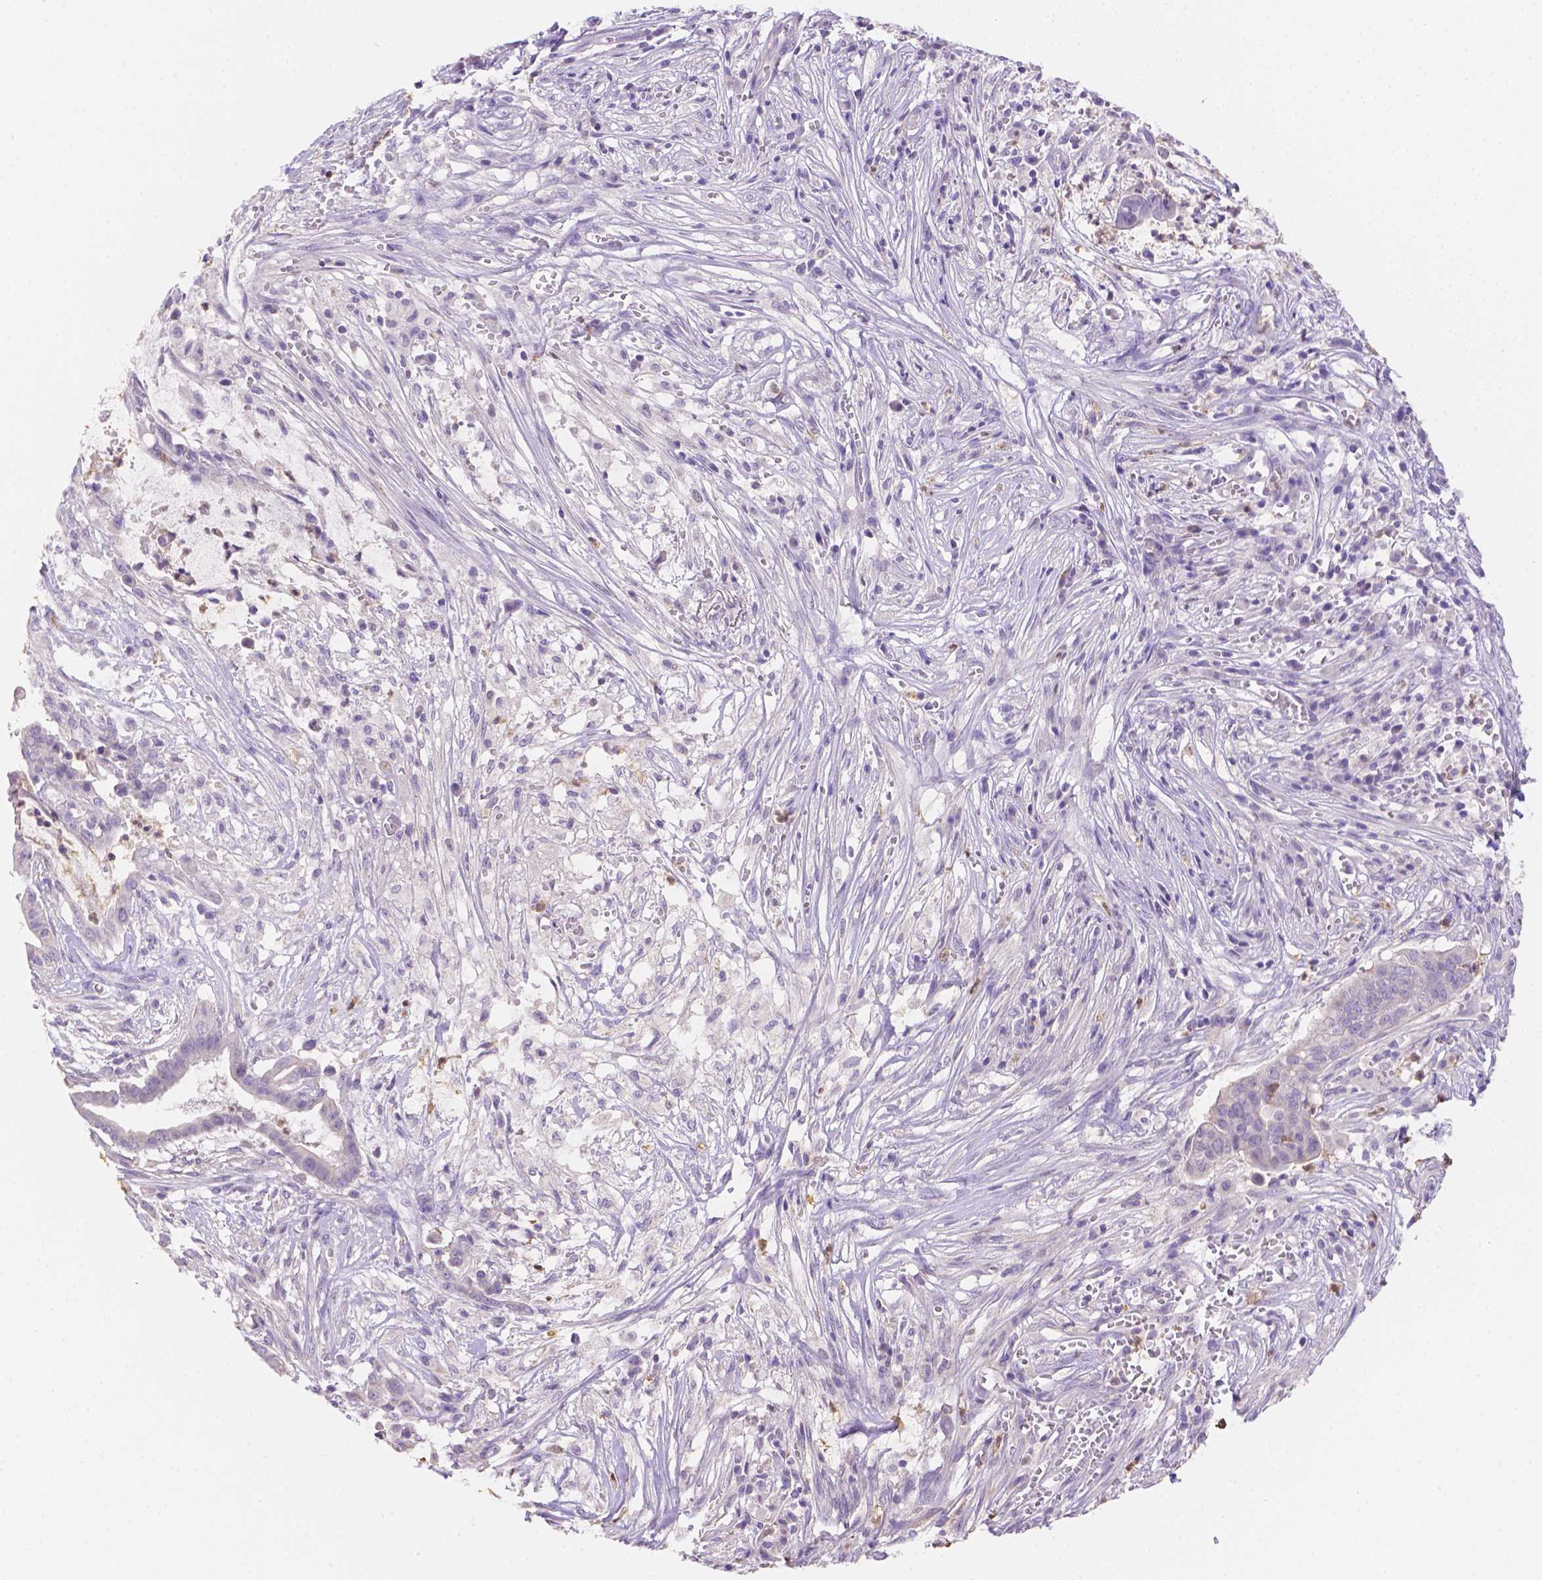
{"staining": {"intensity": "negative", "quantity": "none", "location": "none"}, "tissue": "pancreatic cancer", "cell_type": "Tumor cells", "image_type": "cancer", "snomed": [{"axis": "morphology", "description": "Adenocarcinoma, NOS"}, {"axis": "topography", "description": "Pancreas"}], "caption": "Protein analysis of pancreatic adenocarcinoma exhibits no significant staining in tumor cells.", "gene": "NXPE2", "patient": {"sex": "male", "age": 61}}